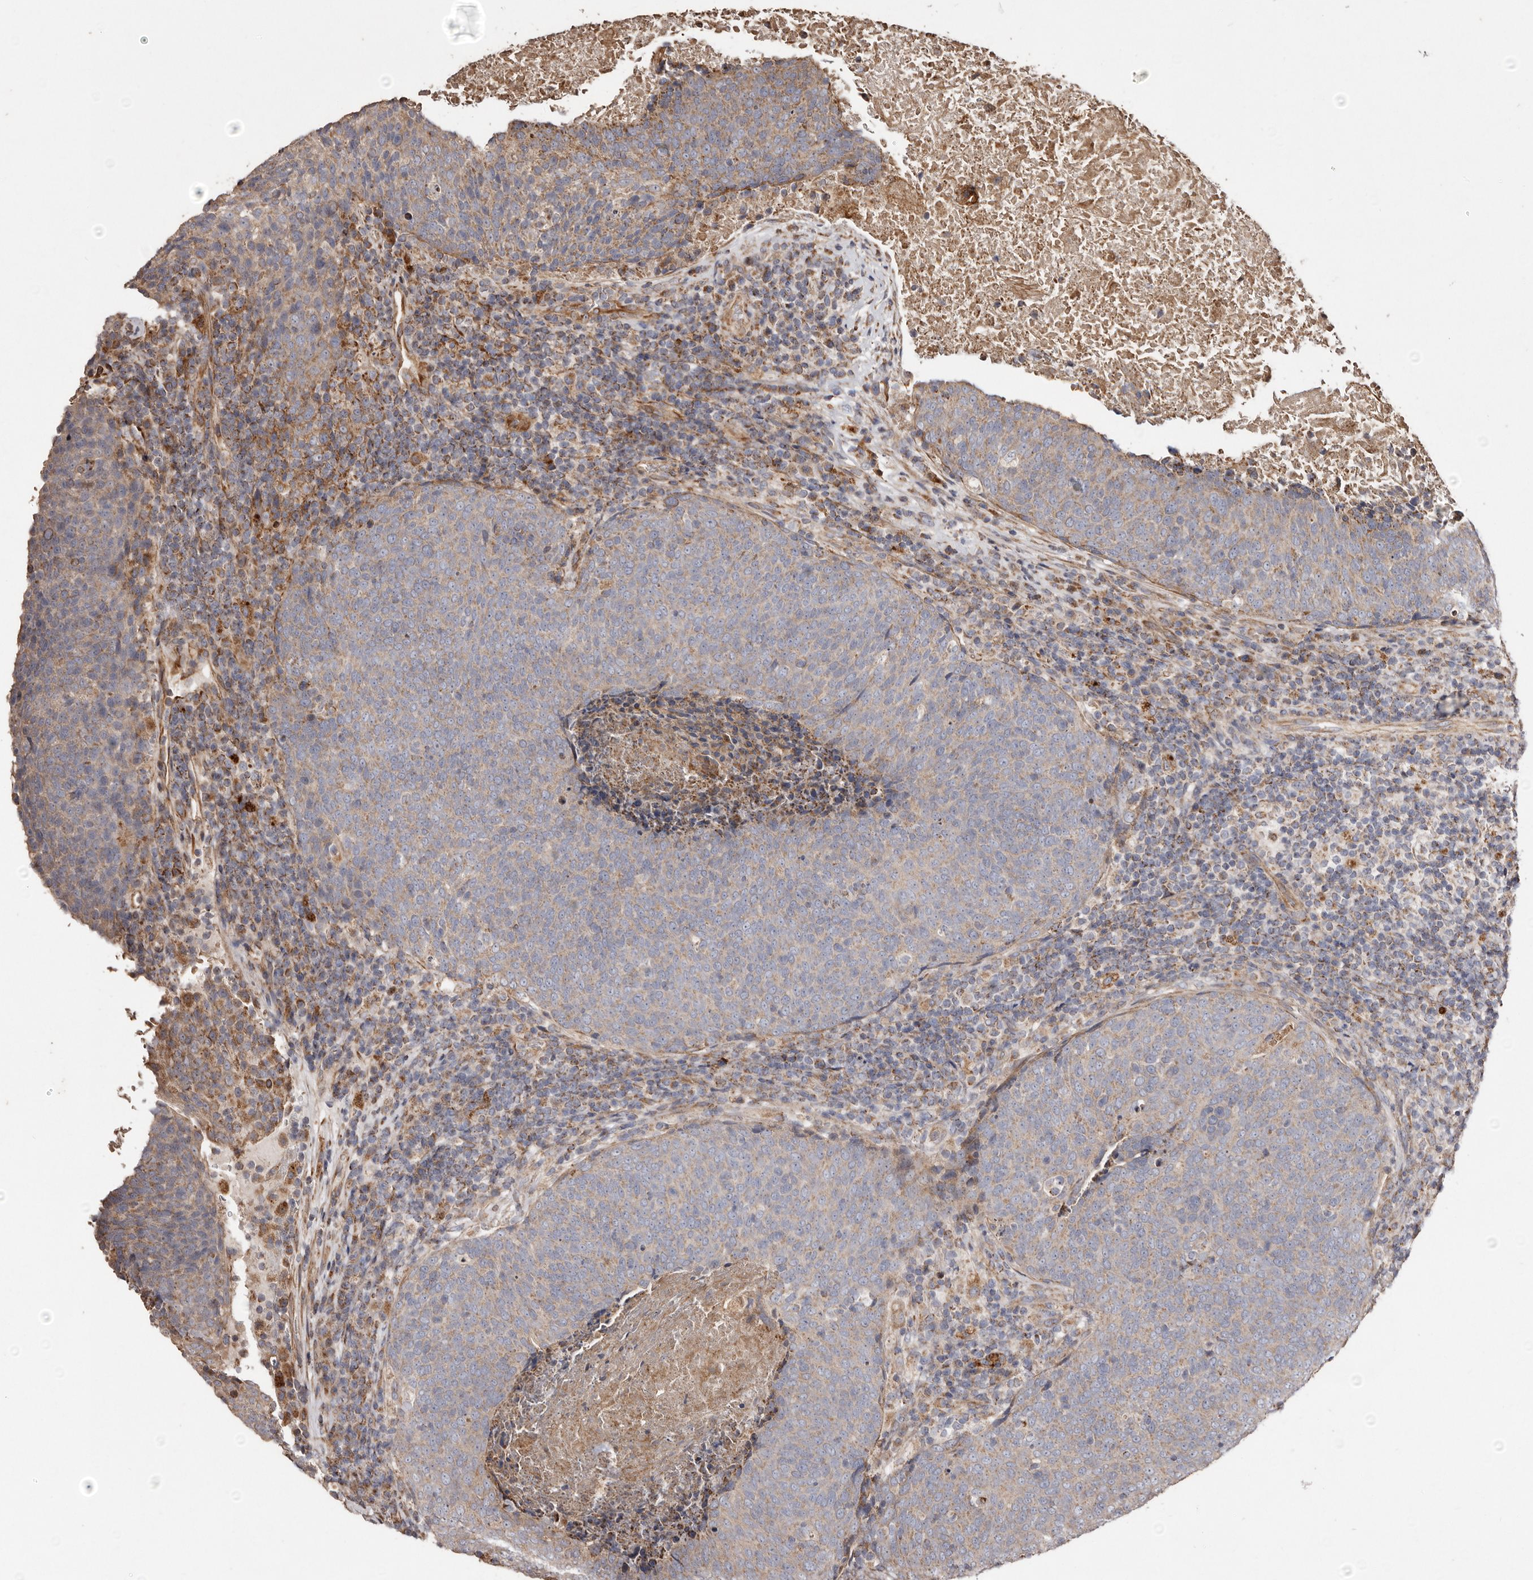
{"staining": {"intensity": "weak", "quantity": "25%-75%", "location": "cytoplasmic/membranous"}, "tissue": "head and neck cancer", "cell_type": "Tumor cells", "image_type": "cancer", "snomed": [{"axis": "morphology", "description": "Squamous cell carcinoma, NOS"}, {"axis": "morphology", "description": "Squamous cell carcinoma, metastatic, NOS"}, {"axis": "topography", "description": "Lymph node"}, {"axis": "topography", "description": "Head-Neck"}], "caption": "A brown stain labels weak cytoplasmic/membranous positivity of a protein in head and neck cancer tumor cells. The protein of interest is shown in brown color, while the nuclei are stained blue.", "gene": "MACC1", "patient": {"sex": "male", "age": 62}}